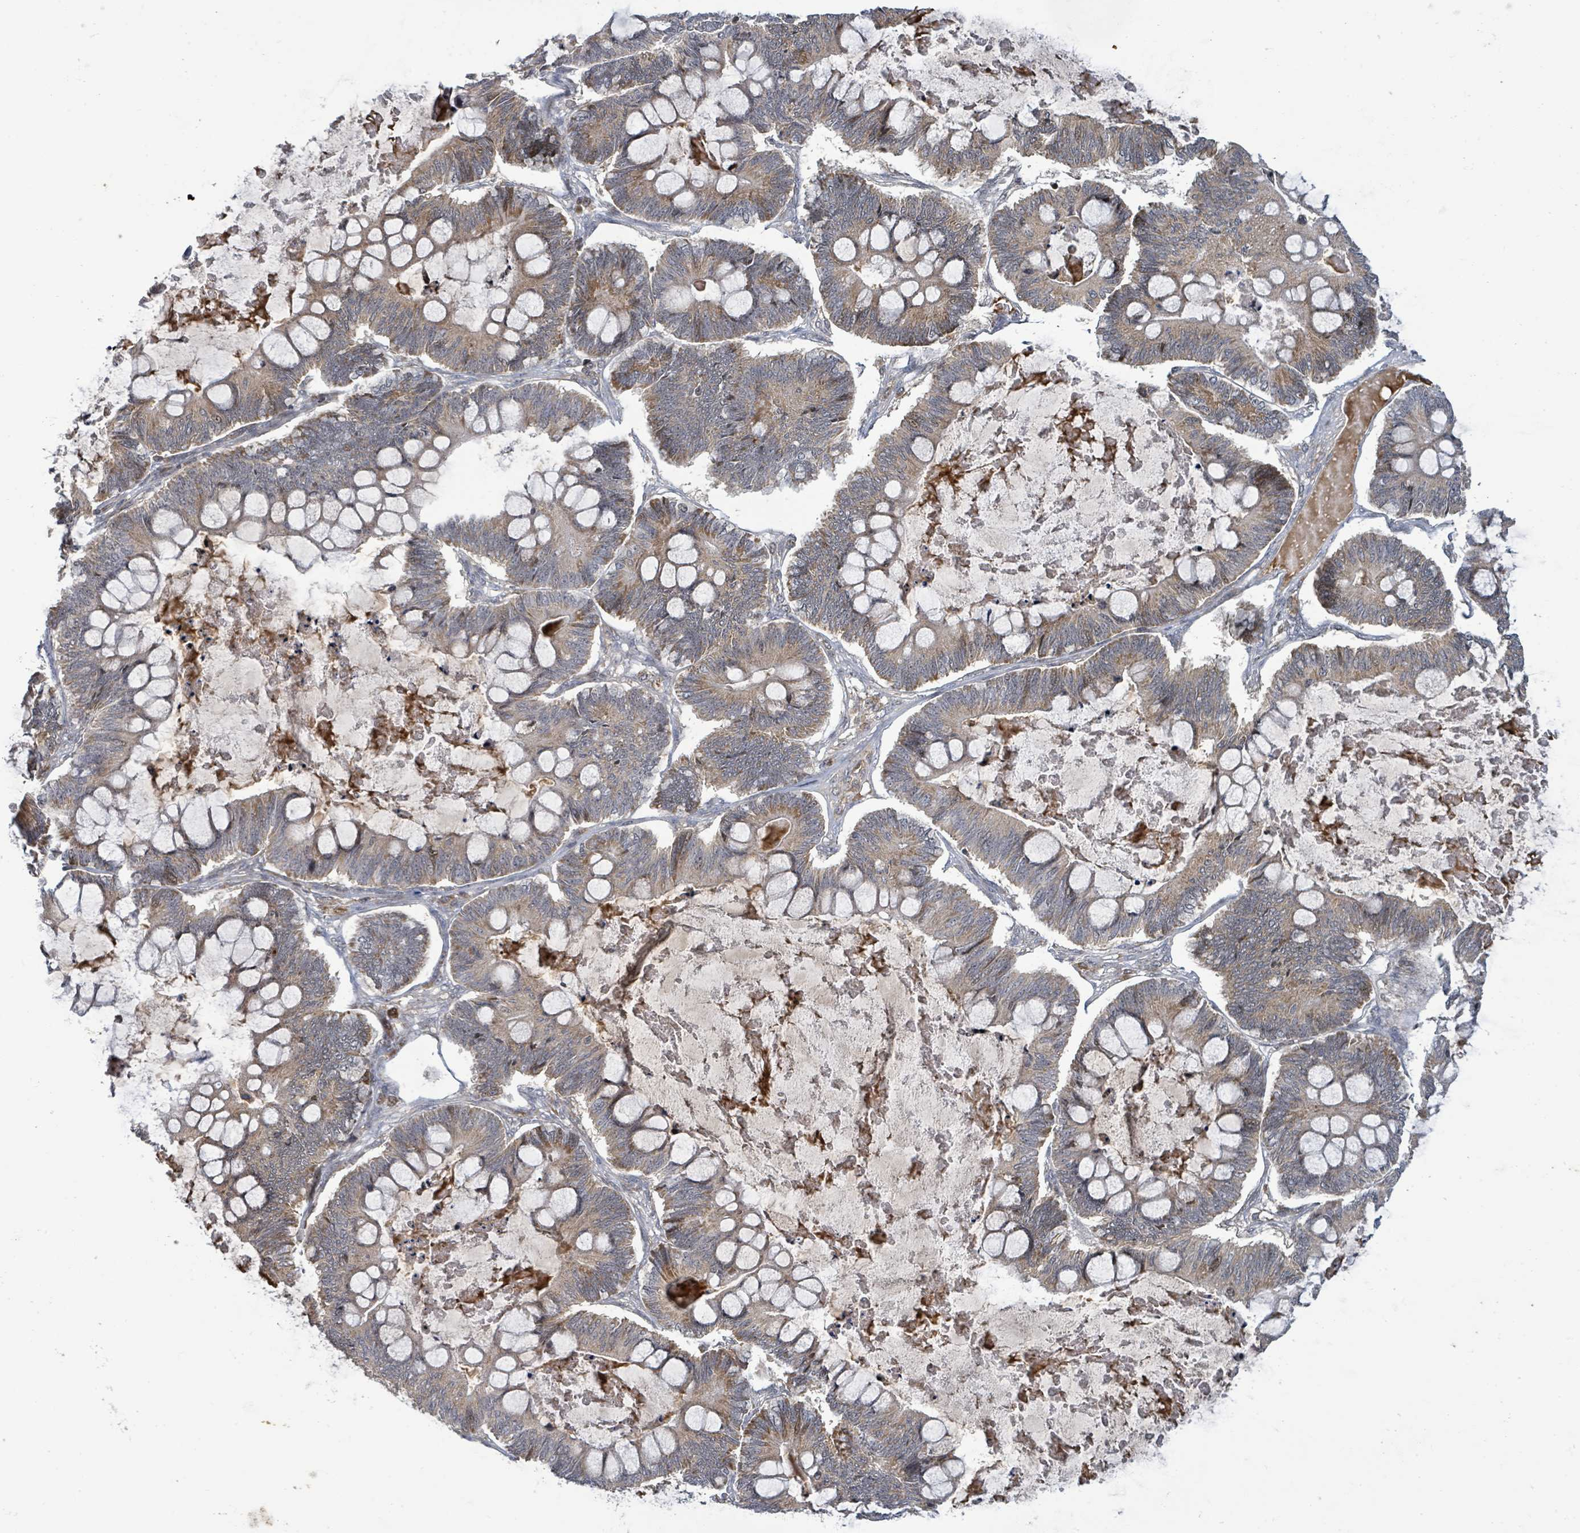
{"staining": {"intensity": "weak", "quantity": "25%-75%", "location": "cytoplasmic/membranous,nuclear"}, "tissue": "ovarian cancer", "cell_type": "Tumor cells", "image_type": "cancer", "snomed": [{"axis": "morphology", "description": "Cystadenocarcinoma, mucinous, NOS"}, {"axis": "topography", "description": "Ovary"}], "caption": "Ovarian mucinous cystadenocarcinoma stained with a protein marker exhibits weak staining in tumor cells.", "gene": "ITGA11", "patient": {"sex": "female", "age": 61}}